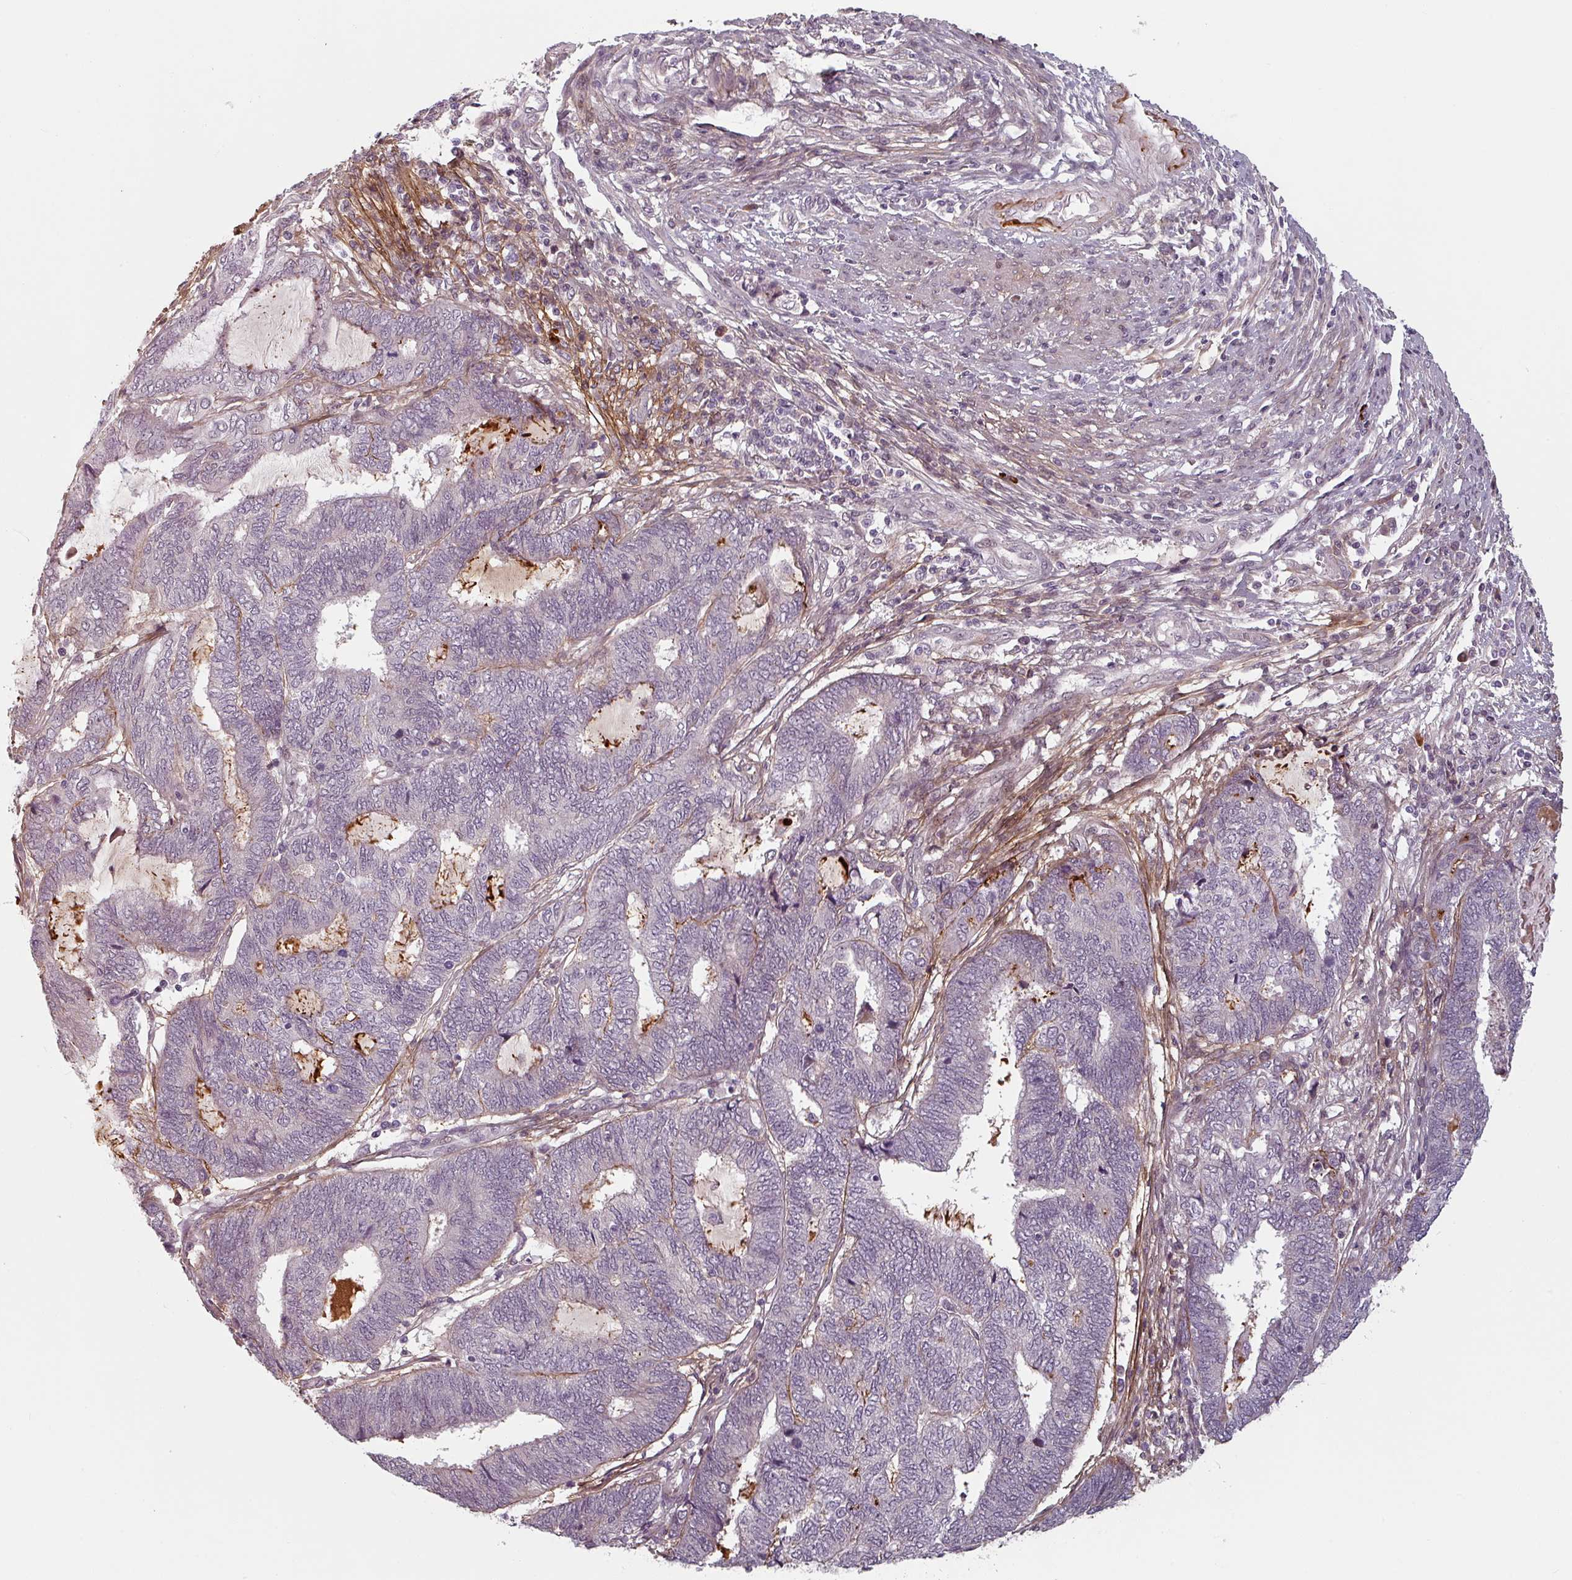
{"staining": {"intensity": "negative", "quantity": "none", "location": "none"}, "tissue": "endometrial cancer", "cell_type": "Tumor cells", "image_type": "cancer", "snomed": [{"axis": "morphology", "description": "Adenocarcinoma, NOS"}, {"axis": "topography", "description": "Uterus"}, {"axis": "topography", "description": "Endometrium"}], "caption": "Immunohistochemical staining of endometrial cancer (adenocarcinoma) reveals no significant positivity in tumor cells.", "gene": "CYB5RL", "patient": {"sex": "female", "age": 70}}